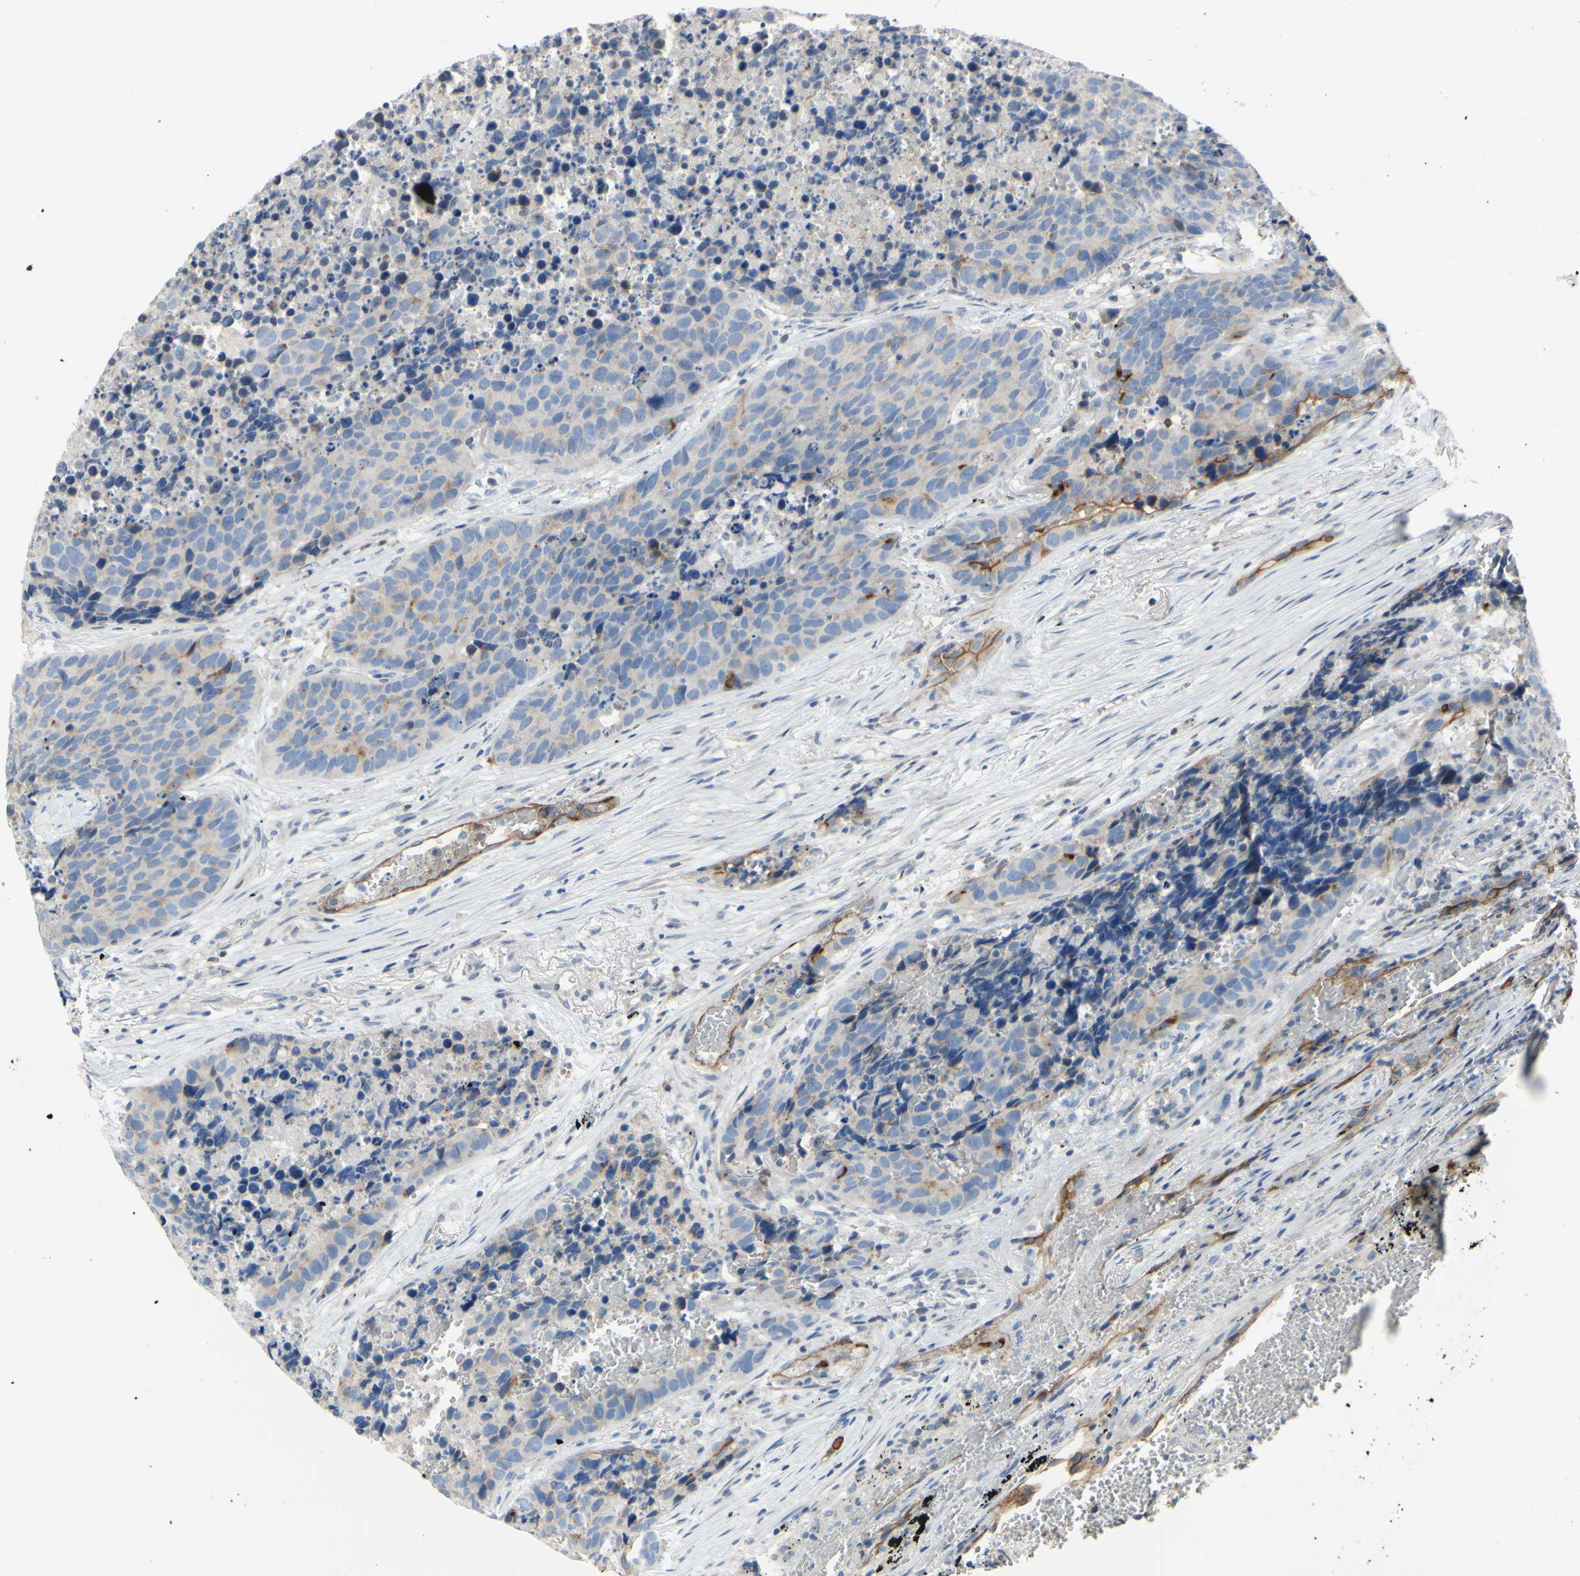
{"staining": {"intensity": "weak", "quantity": ">75%", "location": "cytoplasmic/membranous"}, "tissue": "carcinoid", "cell_type": "Tumor cells", "image_type": "cancer", "snomed": [{"axis": "morphology", "description": "Carcinoid, malignant, NOS"}, {"axis": "topography", "description": "Lung"}], "caption": "The photomicrograph exhibits immunohistochemical staining of carcinoid (malignant). There is weak cytoplasmic/membranous staining is present in approximately >75% of tumor cells.", "gene": "MUC1", "patient": {"sex": "male", "age": 60}}